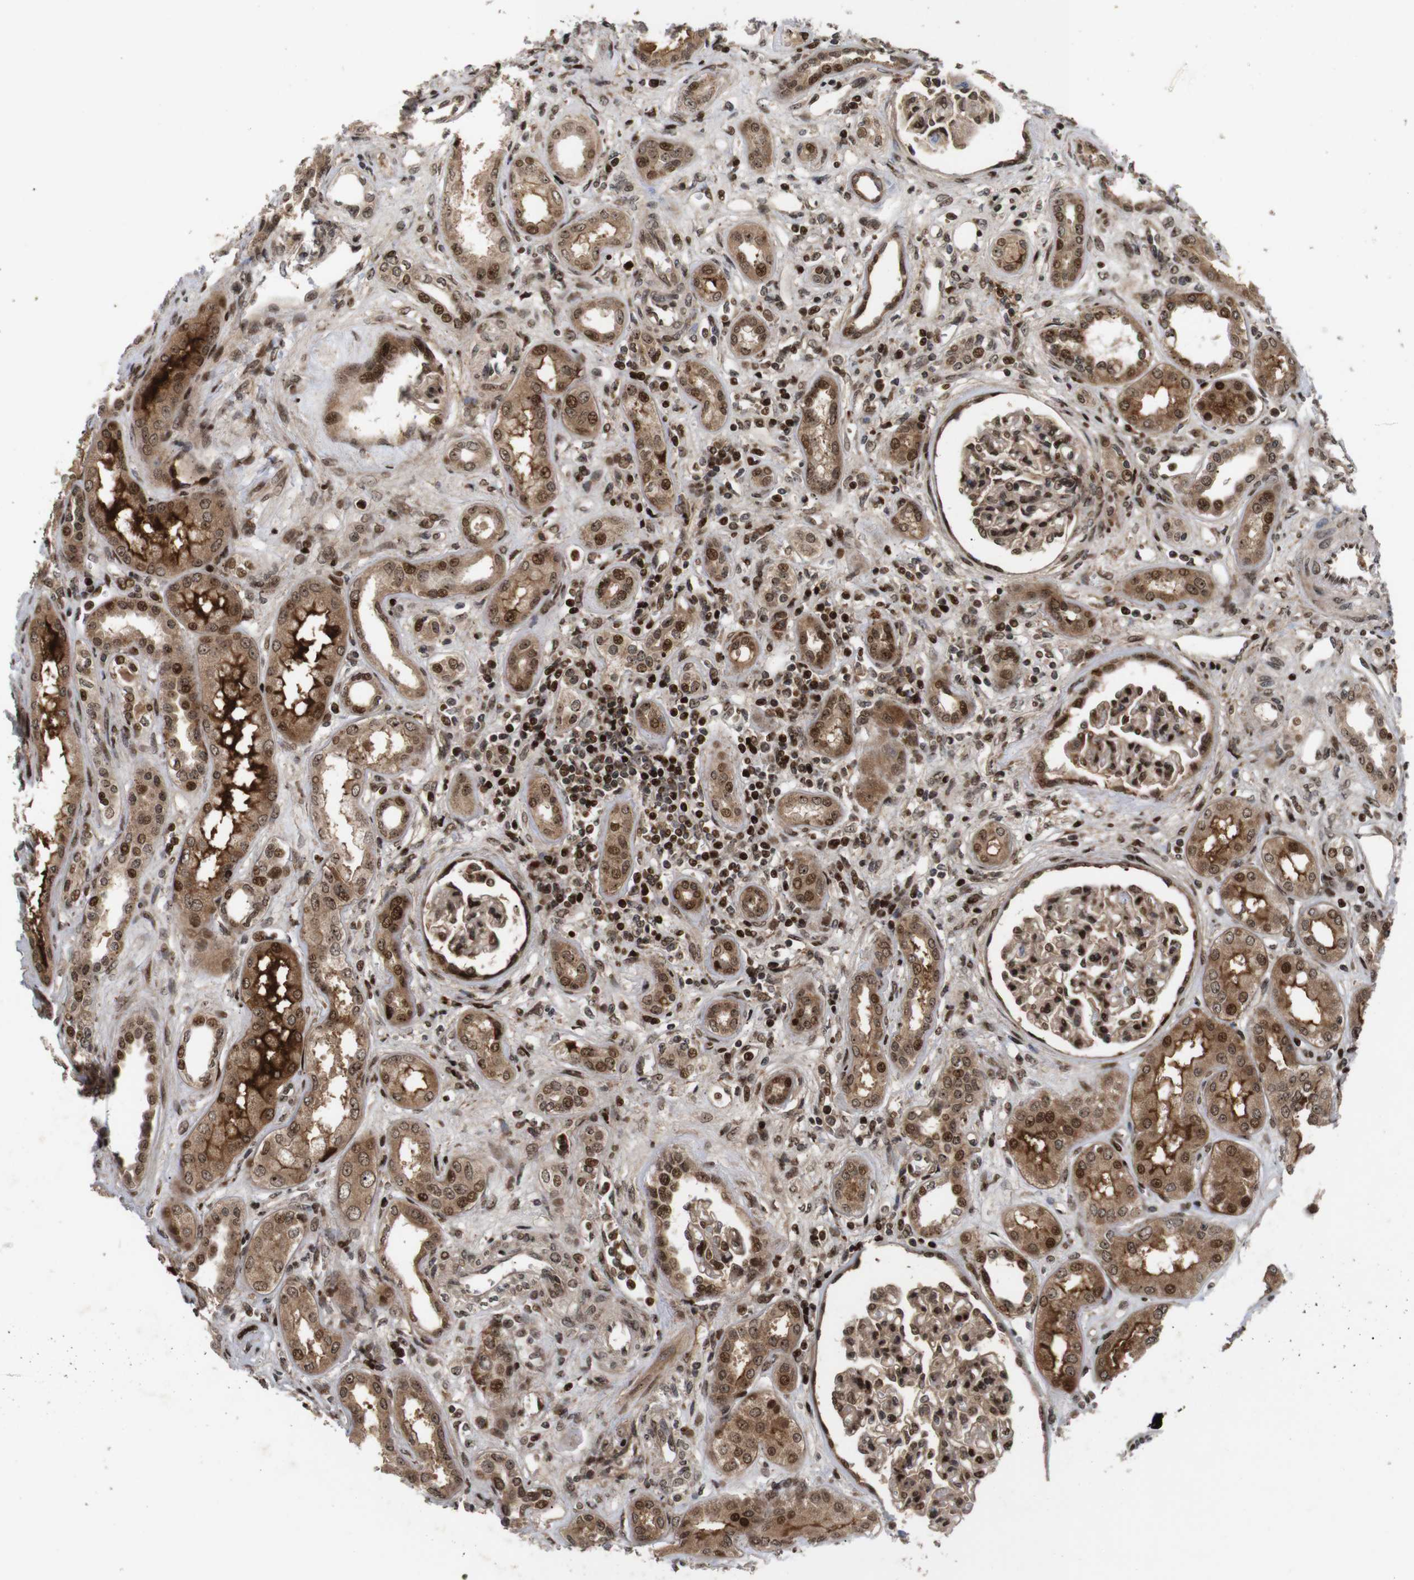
{"staining": {"intensity": "strong", "quantity": ">75%", "location": "cytoplasmic/membranous,nuclear"}, "tissue": "kidney", "cell_type": "Cells in glomeruli", "image_type": "normal", "snomed": [{"axis": "morphology", "description": "Normal tissue, NOS"}, {"axis": "topography", "description": "Kidney"}], "caption": "This micrograph exhibits immunohistochemistry (IHC) staining of benign human kidney, with high strong cytoplasmic/membranous,nuclear expression in about >75% of cells in glomeruli.", "gene": "KIF23", "patient": {"sex": "male", "age": 59}}